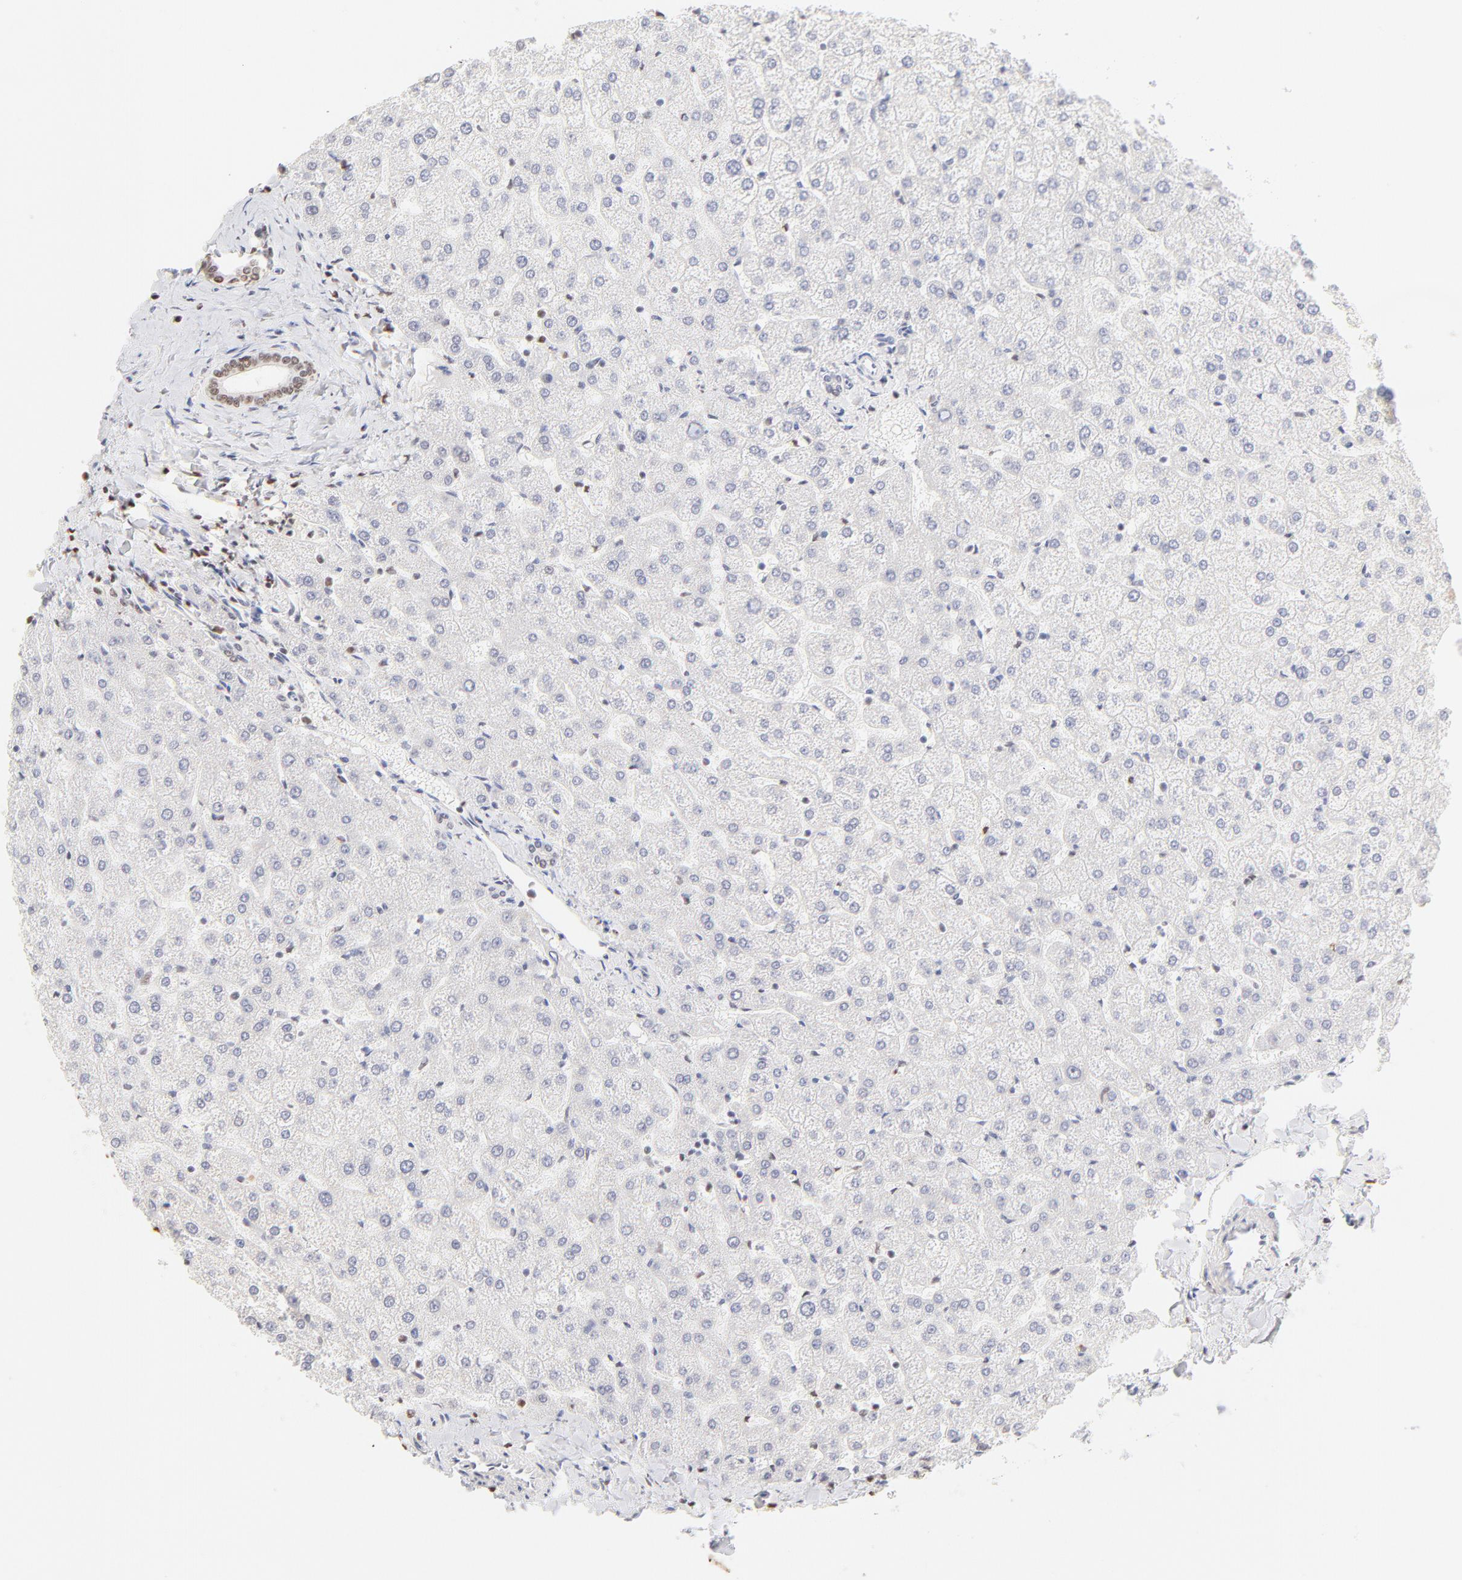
{"staining": {"intensity": "moderate", "quantity": "25%-75%", "location": "nuclear"}, "tissue": "liver", "cell_type": "Cholangiocytes", "image_type": "normal", "snomed": [{"axis": "morphology", "description": "Normal tissue, NOS"}, {"axis": "topography", "description": "Liver"}], "caption": "A brown stain shows moderate nuclear positivity of a protein in cholangiocytes of unremarkable liver. The protein of interest is stained brown, and the nuclei are stained in blue (DAB IHC with brightfield microscopy, high magnification).", "gene": "ZNF540", "patient": {"sex": "female", "age": 32}}